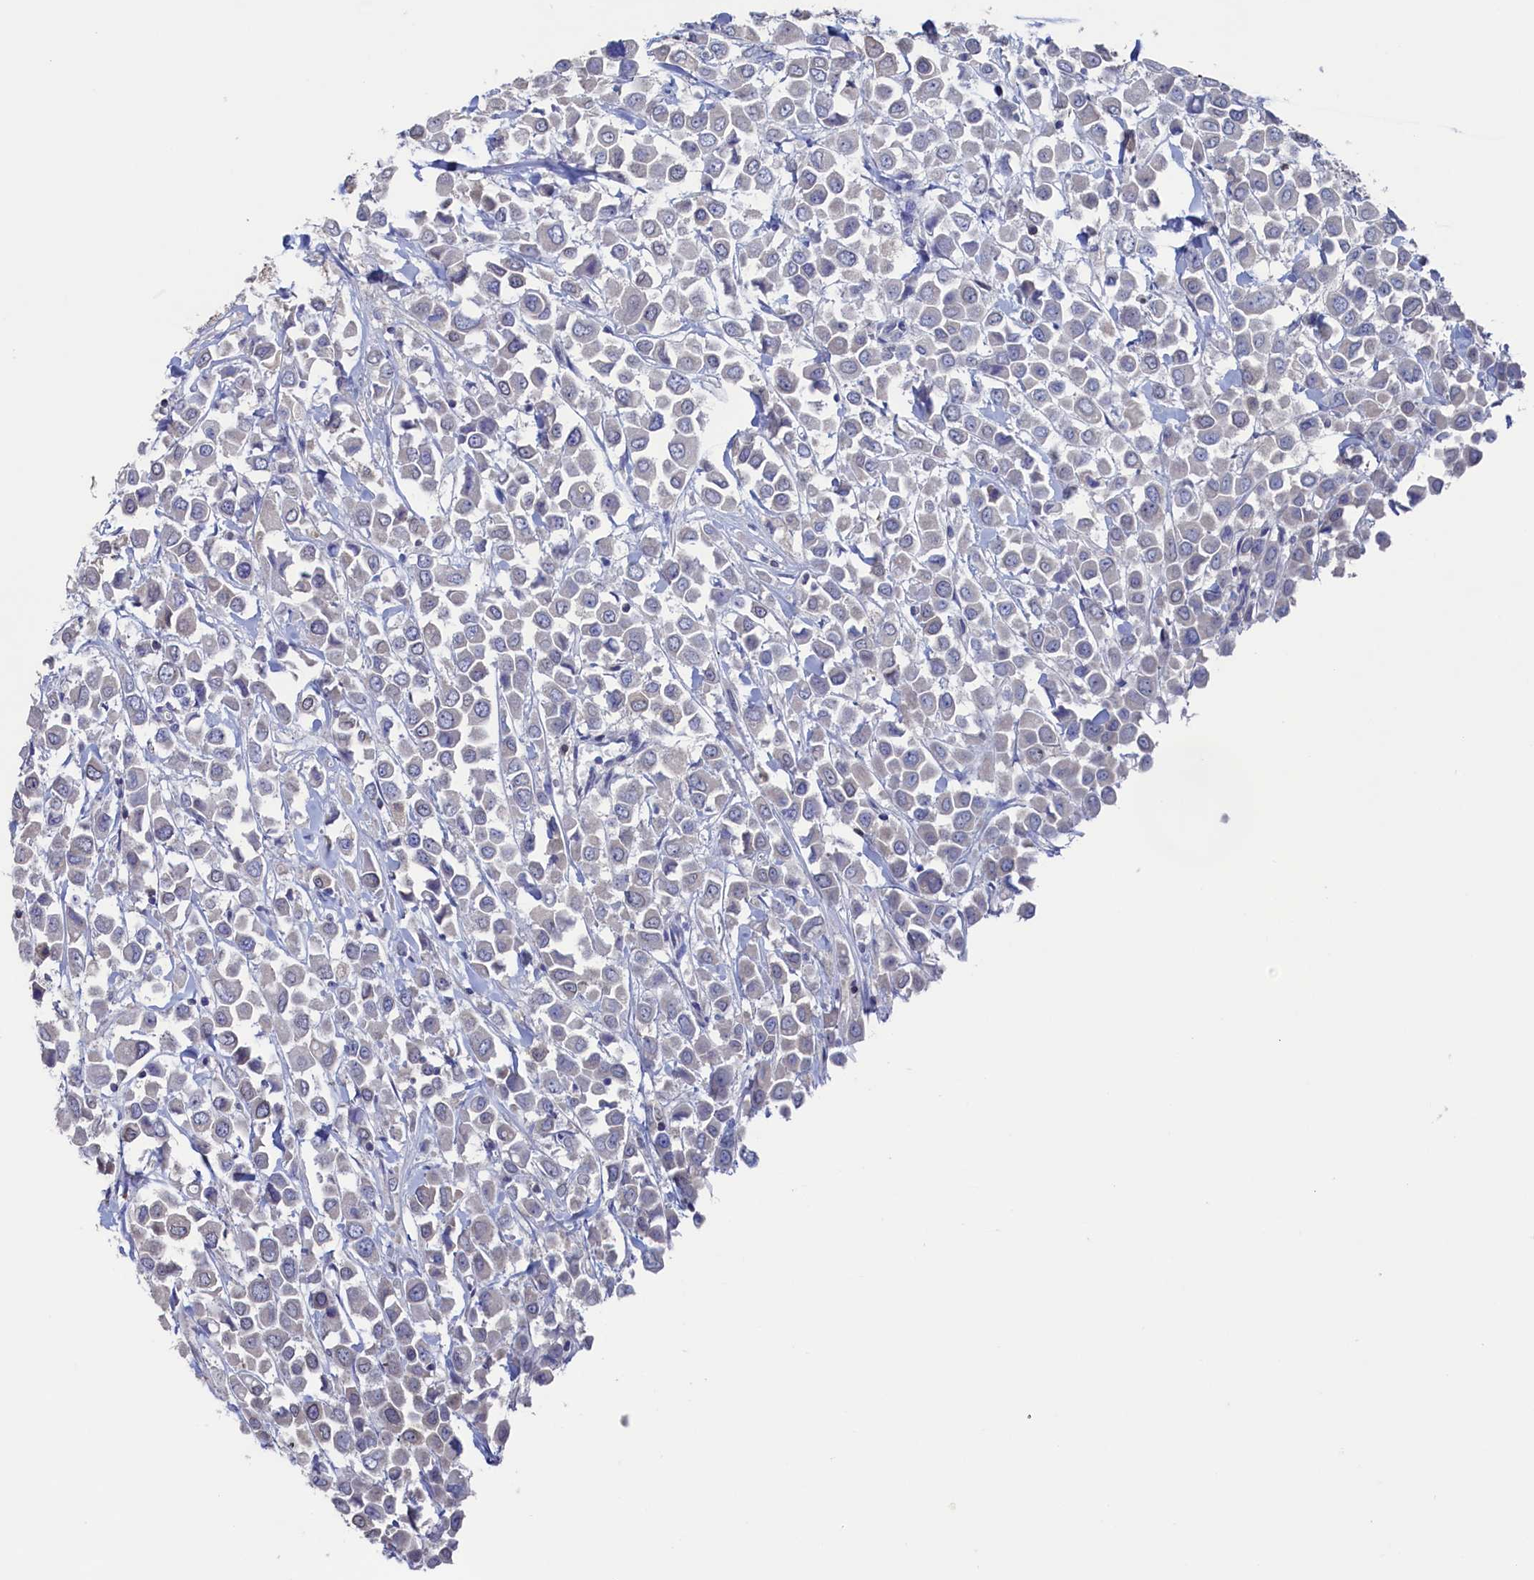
{"staining": {"intensity": "negative", "quantity": "none", "location": "none"}, "tissue": "breast cancer", "cell_type": "Tumor cells", "image_type": "cancer", "snomed": [{"axis": "morphology", "description": "Duct carcinoma"}, {"axis": "topography", "description": "Breast"}], "caption": "This is an IHC image of human breast cancer. There is no expression in tumor cells.", "gene": "C11orf54", "patient": {"sex": "female", "age": 61}}